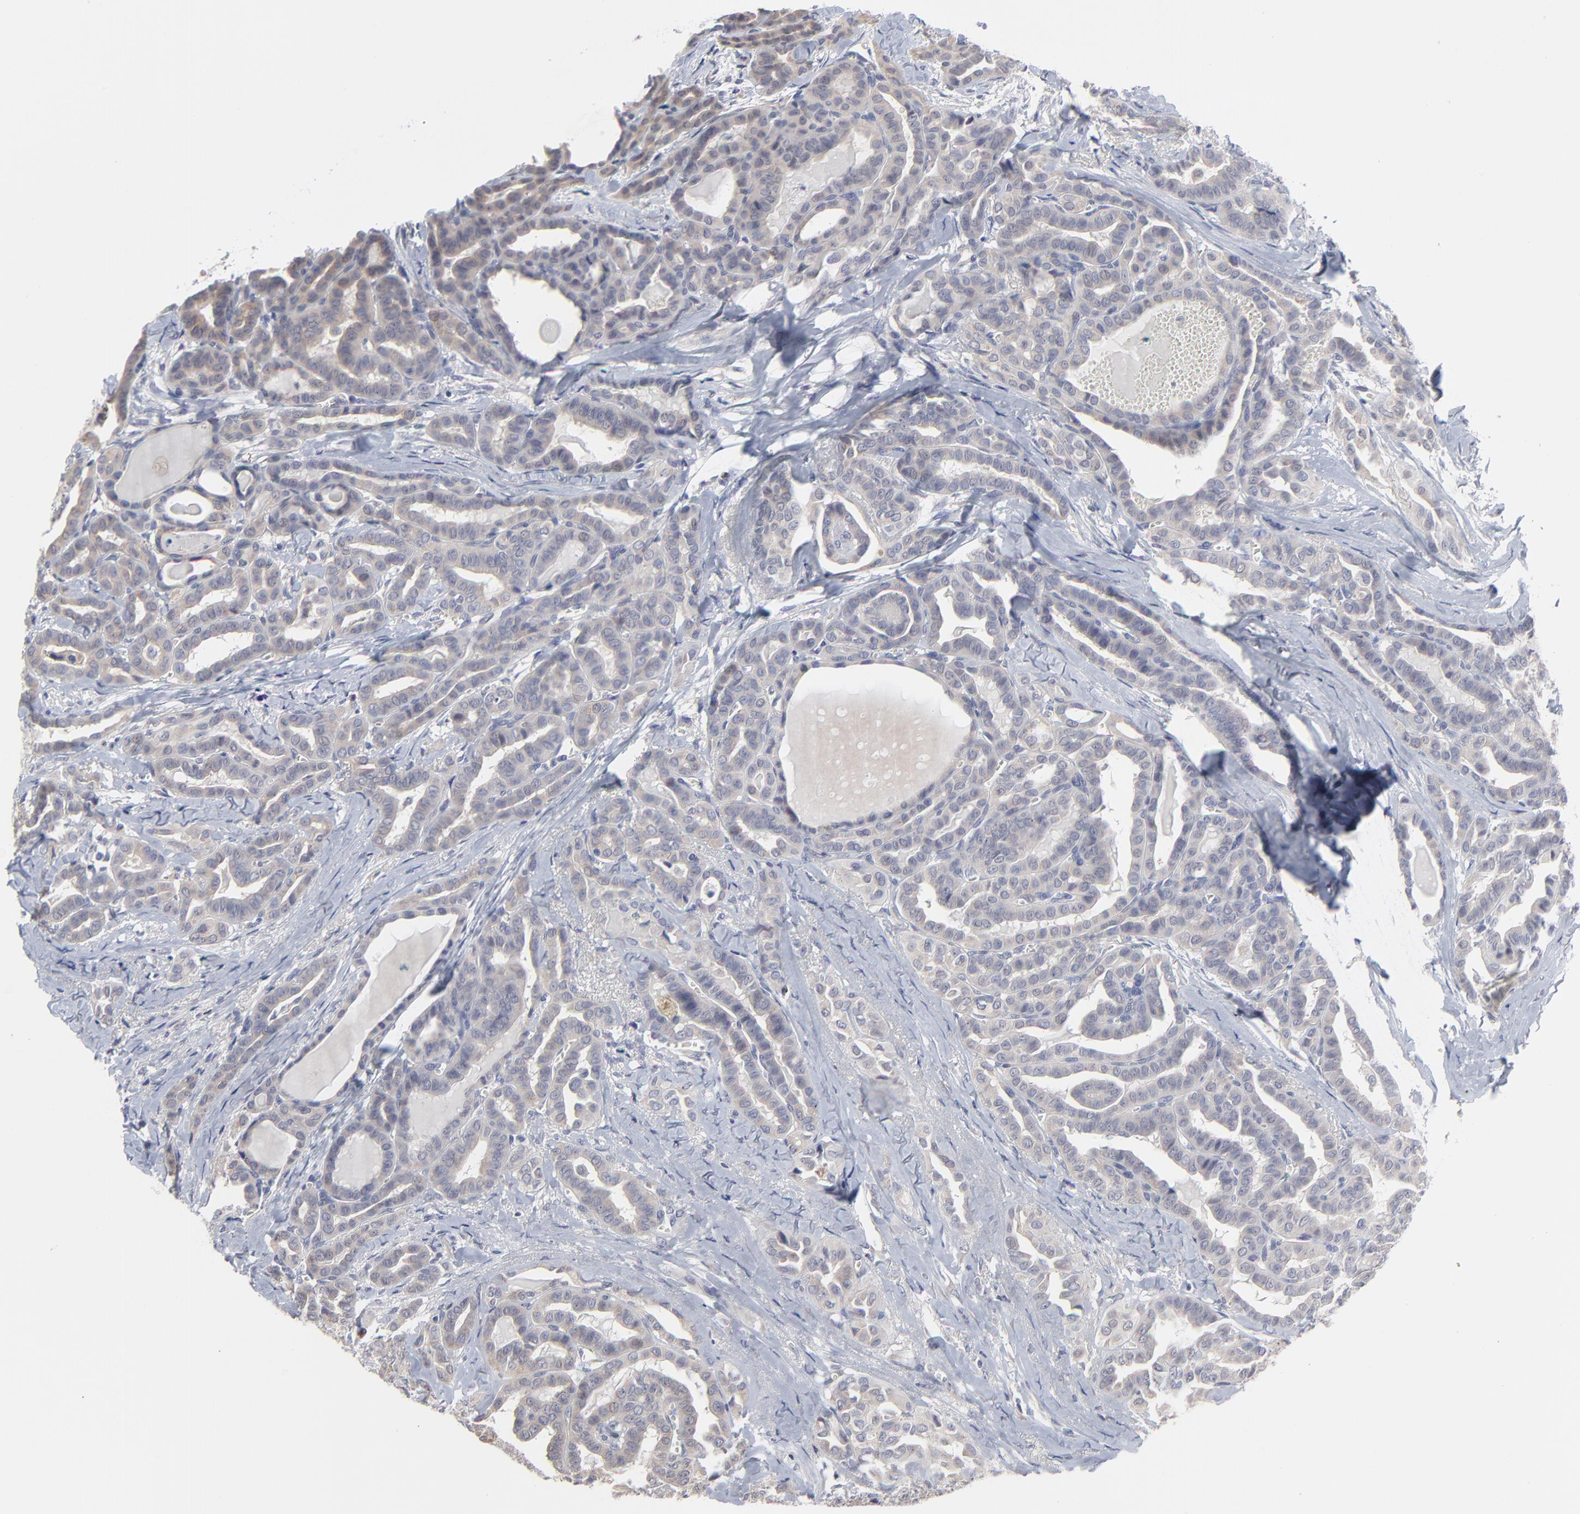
{"staining": {"intensity": "weak", "quantity": ">75%", "location": "cytoplasmic/membranous"}, "tissue": "thyroid cancer", "cell_type": "Tumor cells", "image_type": "cancer", "snomed": [{"axis": "morphology", "description": "Carcinoma, NOS"}, {"axis": "topography", "description": "Thyroid gland"}], "caption": "Immunohistochemistry image of human thyroid carcinoma stained for a protein (brown), which demonstrates low levels of weak cytoplasmic/membranous positivity in about >75% of tumor cells.", "gene": "MAGEA10", "patient": {"sex": "female", "age": 91}}